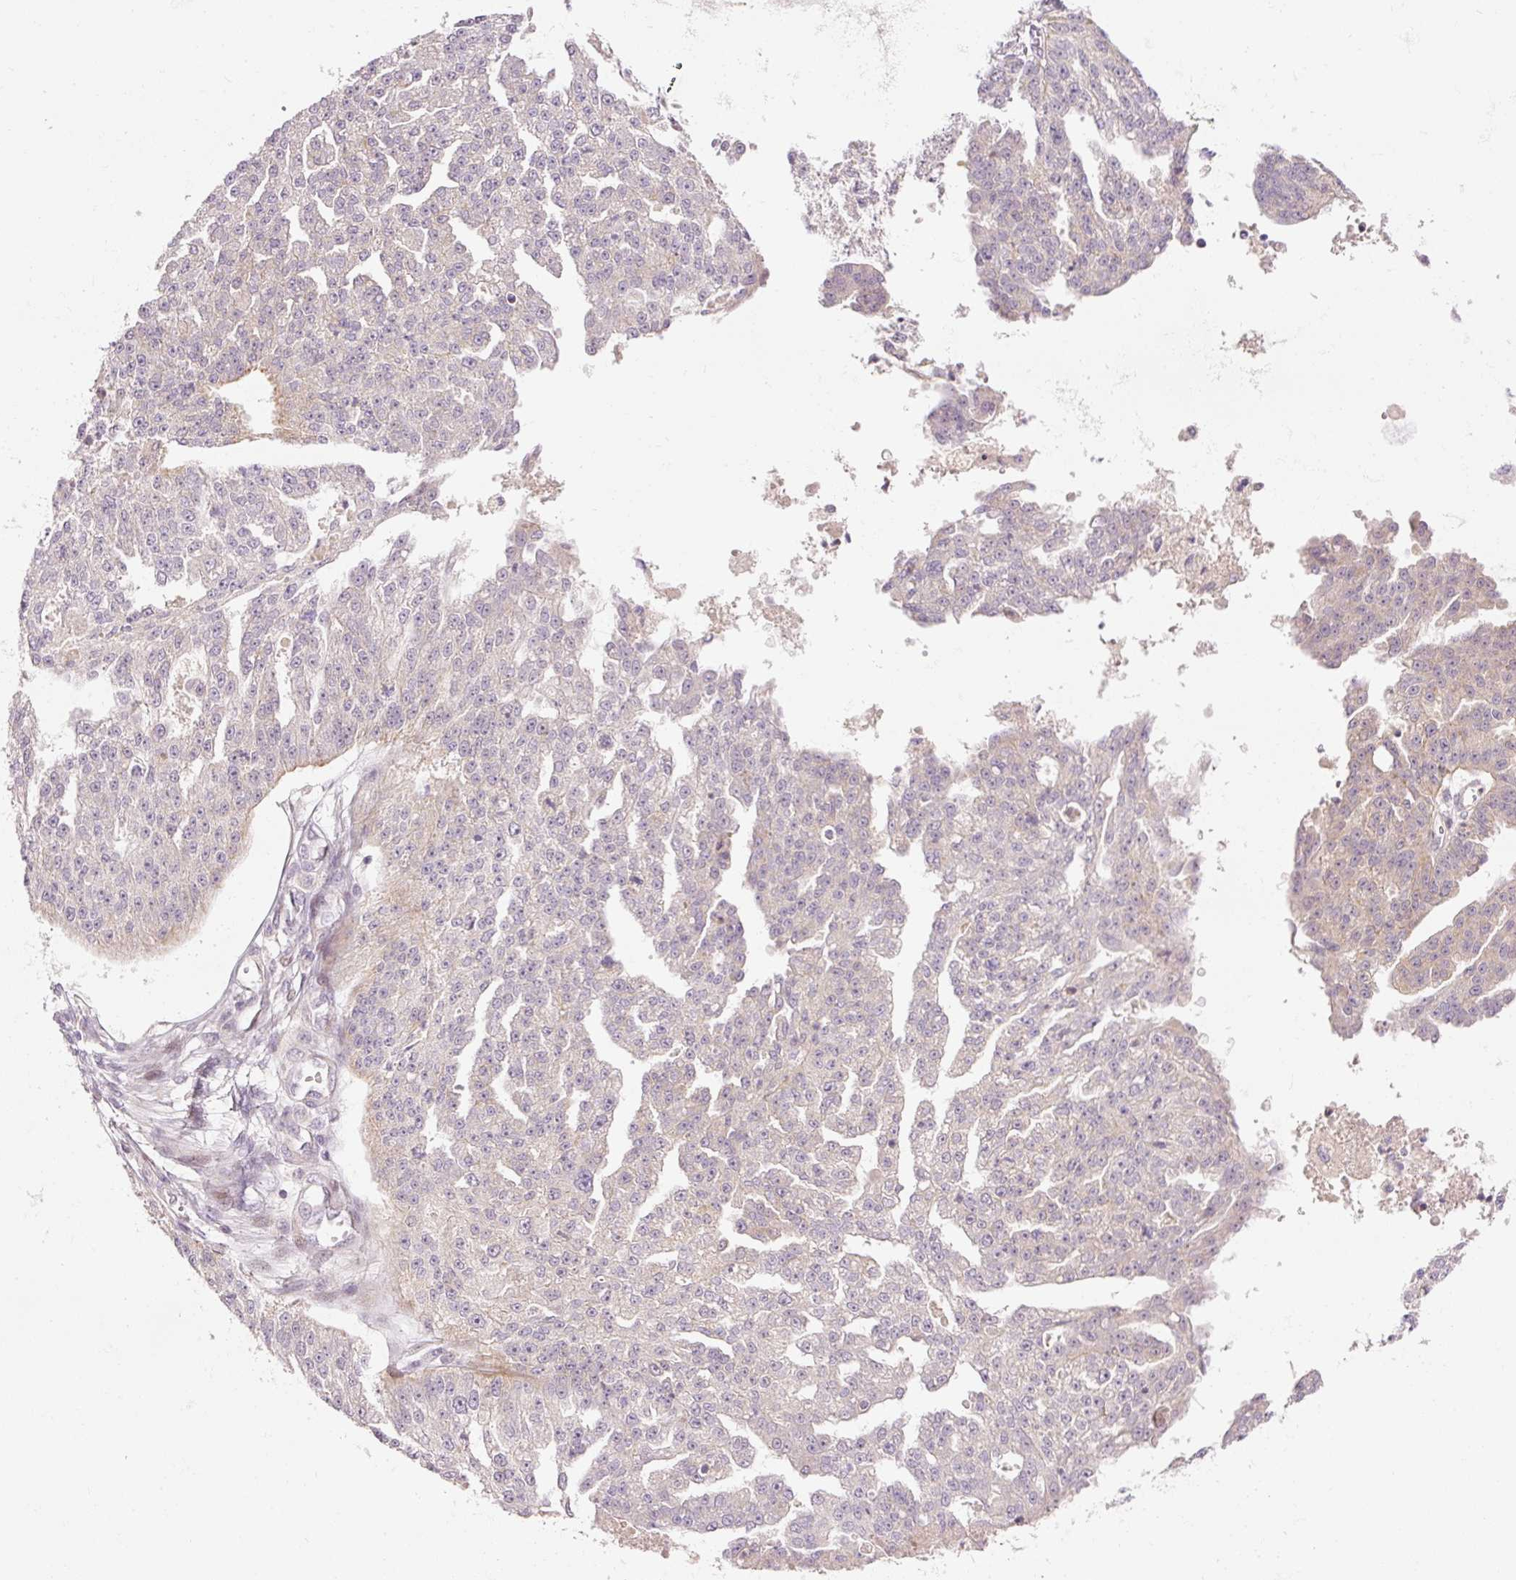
{"staining": {"intensity": "negative", "quantity": "none", "location": "none"}, "tissue": "ovarian cancer", "cell_type": "Tumor cells", "image_type": "cancer", "snomed": [{"axis": "morphology", "description": "Cystadenocarcinoma, serous, NOS"}, {"axis": "topography", "description": "Ovary"}], "caption": "High magnification brightfield microscopy of ovarian serous cystadenocarcinoma stained with DAB (3,3'-diaminobenzidine) (brown) and counterstained with hematoxylin (blue): tumor cells show no significant staining.", "gene": "SLC29A3", "patient": {"sex": "female", "age": 58}}